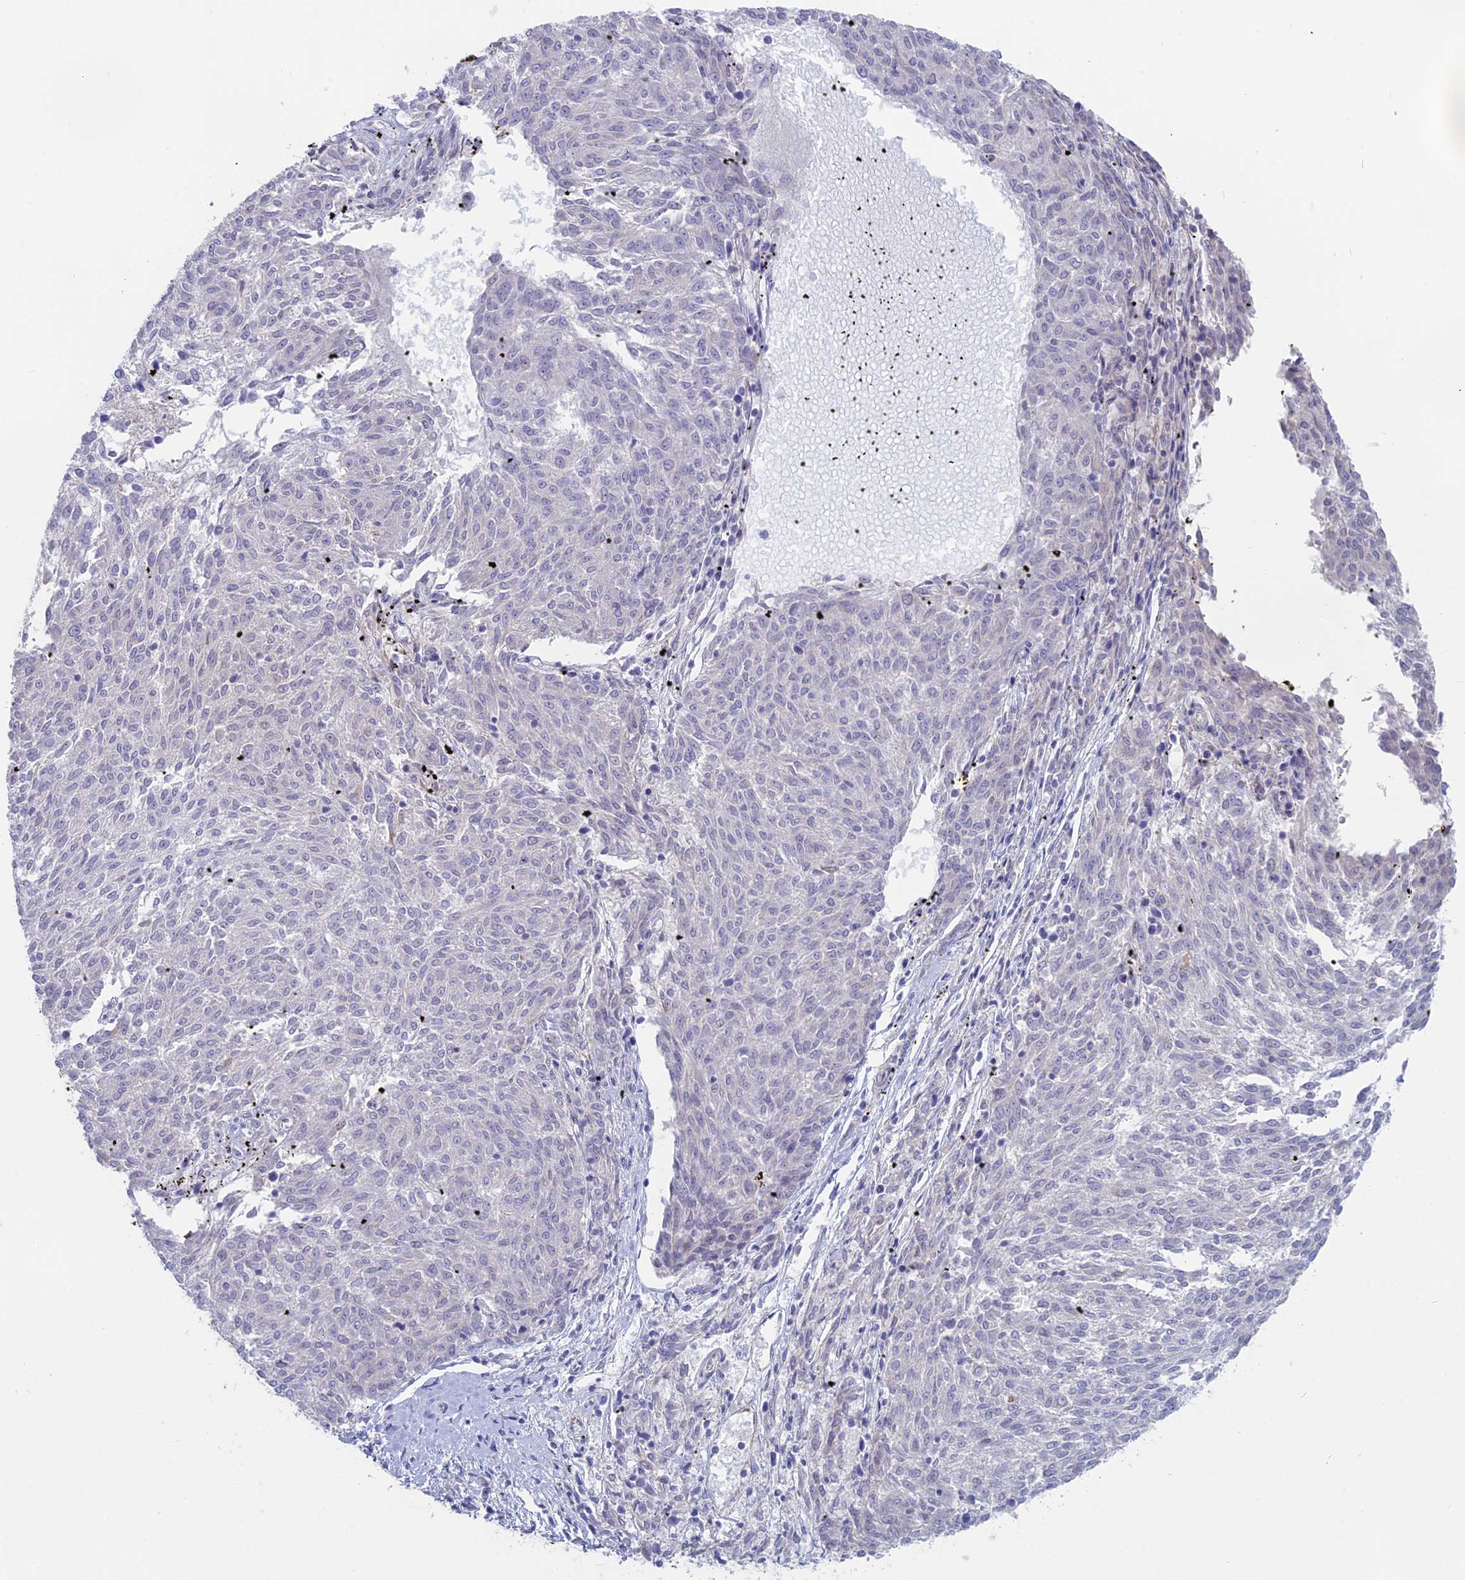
{"staining": {"intensity": "negative", "quantity": "none", "location": "none"}, "tissue": "melanoma", "cell_type": "Tumor cells", "image_type": "cancer", "snomed": [{"axis": "morphology", "description": "Malignant melanoma, NOS"}, {"axis": "topography", "description": "Skin"}], "caption": "Malignant melanoma was stained to show a protein in brown. There is no significant positivity in tumor cells. (Immunohistochemistry, brightfield microscopy, high magnification).", "gene": "MYO5B", "patient": {"sex": "female", "age": 72}}